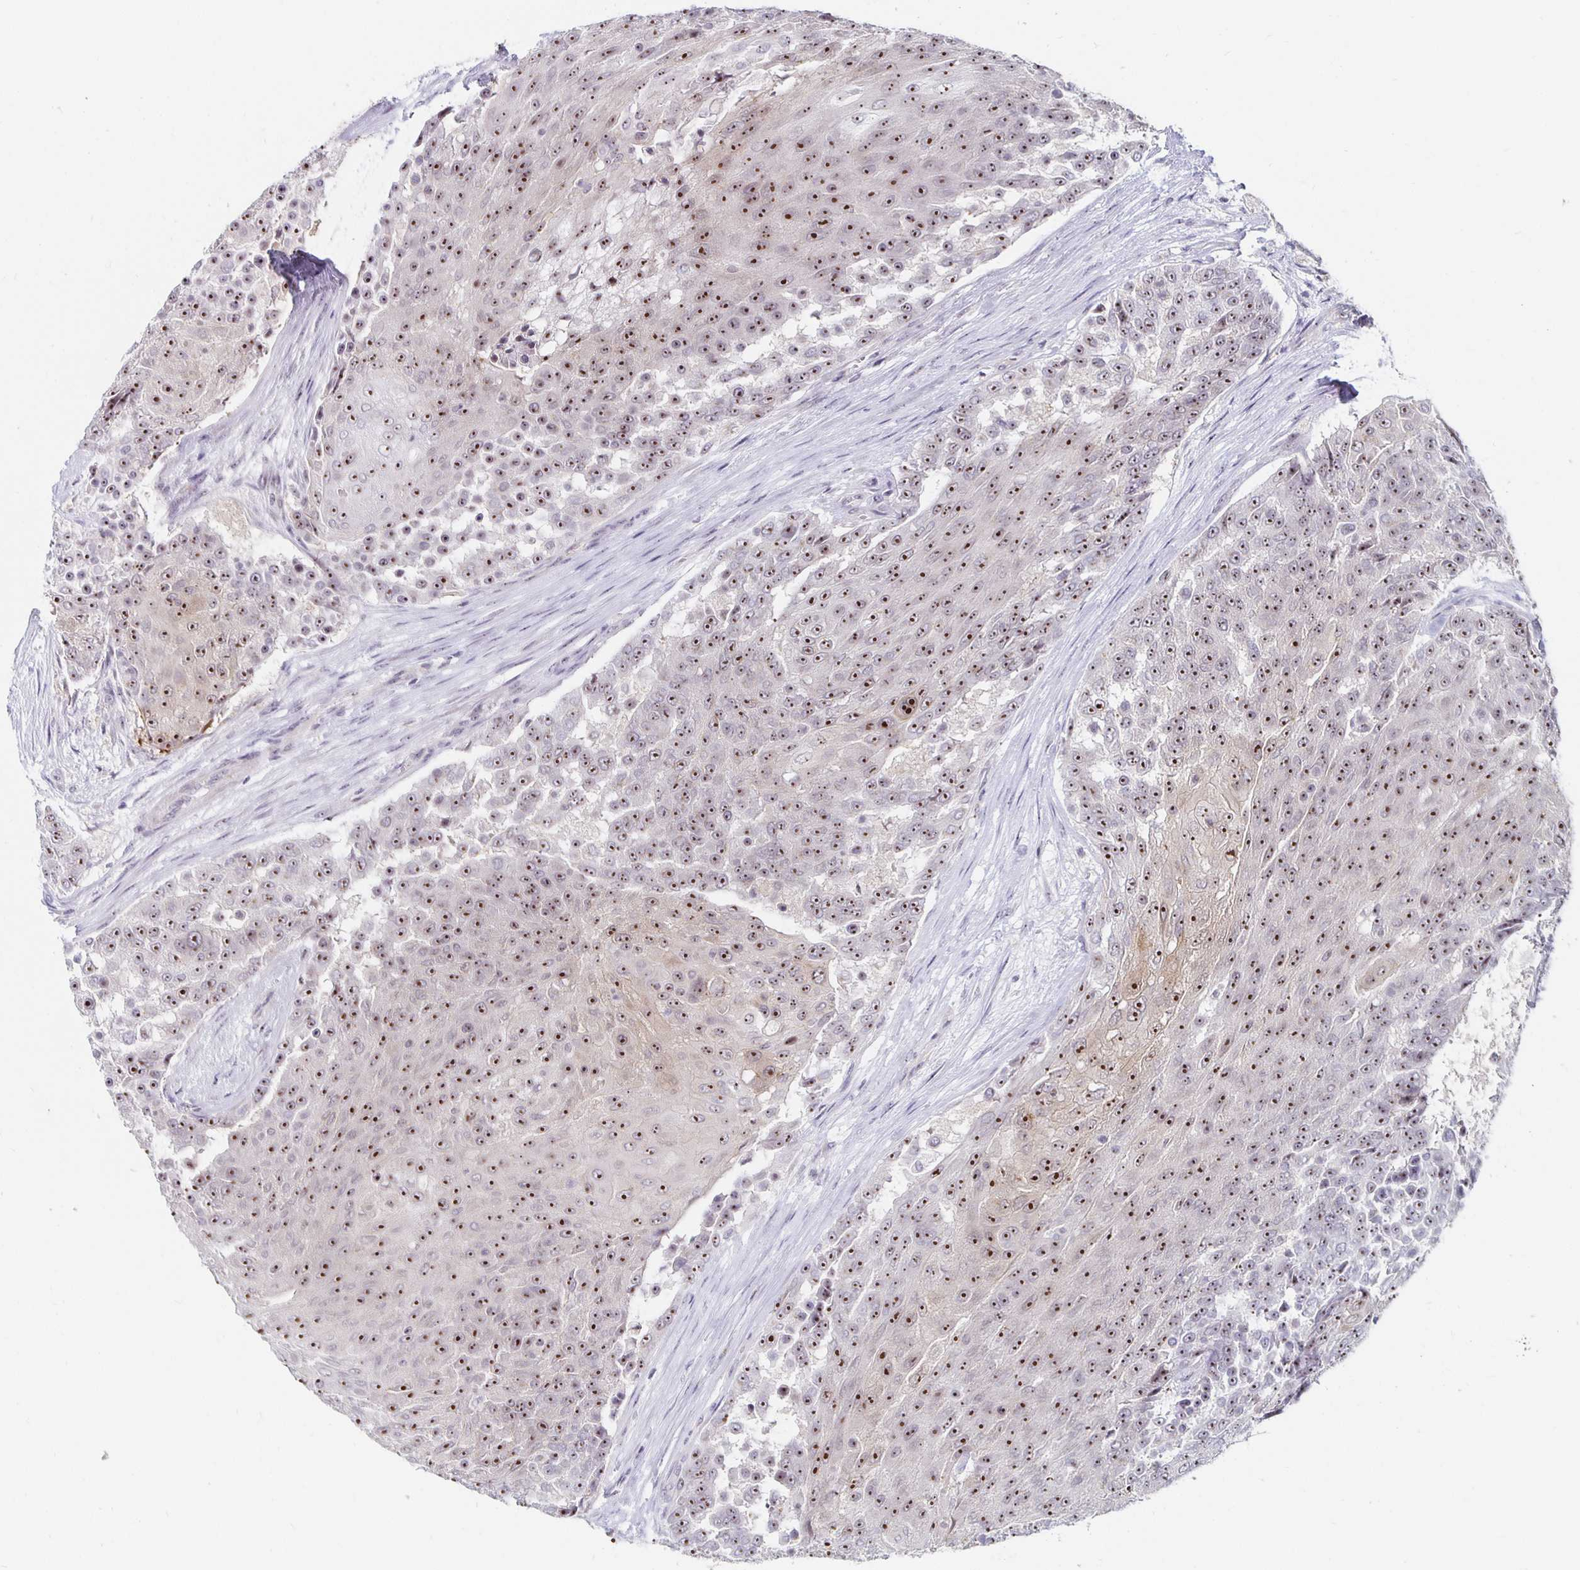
{"staining": {"intensity": "moderate", "quantity": ">75%", "location": "nuclear"}, "tissue": "urothelial cancer", "cell_type": "Tumor cells", "image_type": "cancer", "snomed": [{"axis": "morphology", "description": "Urothelial carcinoma, High grade"}, {"axis": "topography", "description": "Urinary bladder"}], "caption": "Brown immunohistochemical staining in human urothelial carcinoma (high-grade) reveals moderate nuclear expression in about >75% of tumor cells. (DAB (3,3'-diaminobenzidine) = brown stain, brightfield microscopy at high magnification).", "gene": "NUP85", "patient": {"sex": "female", "age": 63}}